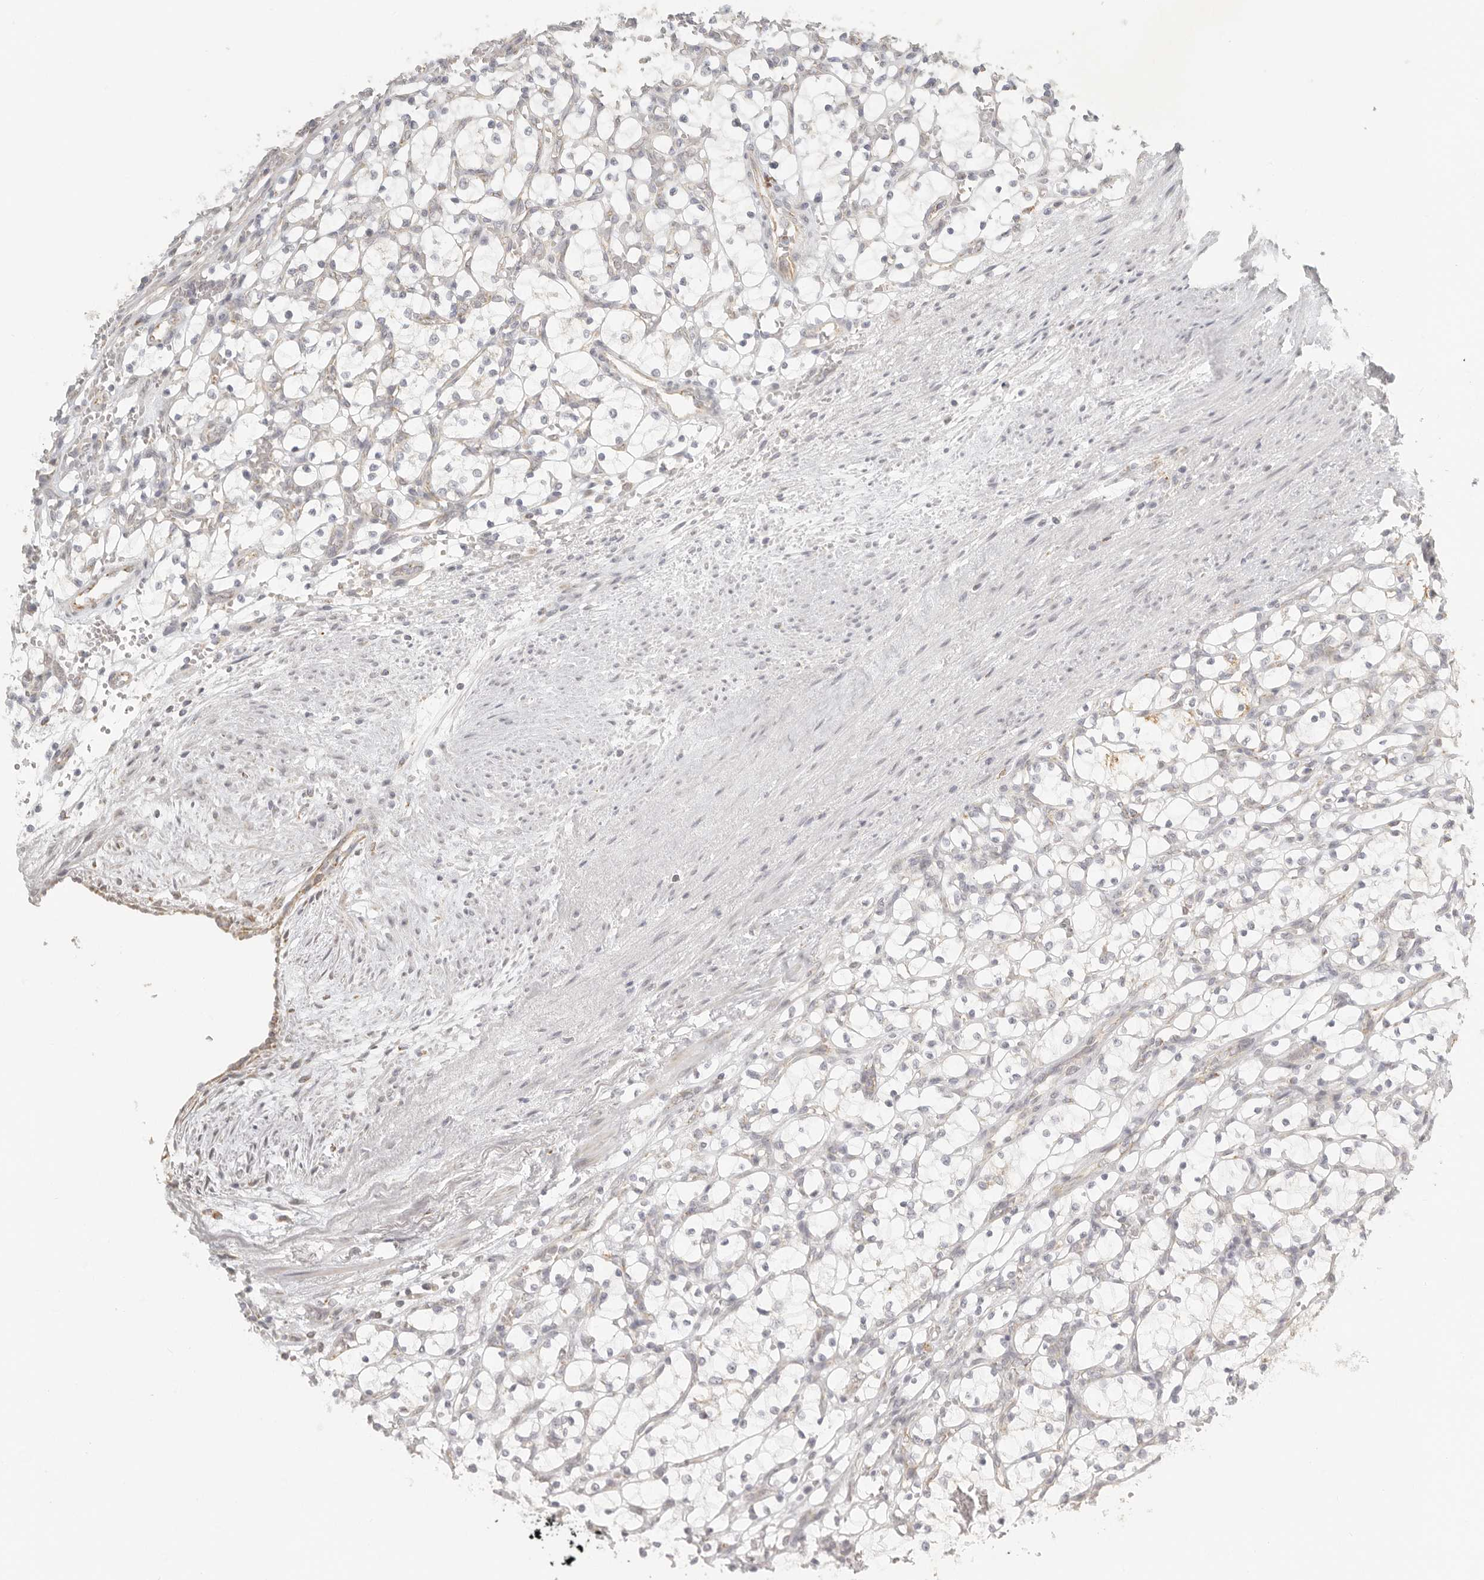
{"staining": {"intensity": "negative", "quantity": "none", "location": "none"}, "tissue": "renal cancer", "cell_type": "Tumor cells", "image_type": "cancer", "snomed": [{"axis": "morphology", "description": "Adenocarcinoma, NOS"}, {"axis": "topography", "description": "Kidney"}], "caption": "Protein analysis of renal cancer (adenocarcinoma) exhibits no significant positivity in tumor cells. The staining was performed using DAB (3,3'-diaminobenzidine) to visualize the protein expression in brown, while the nuclei were stained in blue with hematoxylin (Magnification: 20x).", "gene": "KDF1", "patient": {"sex": "female", "age": 69}}